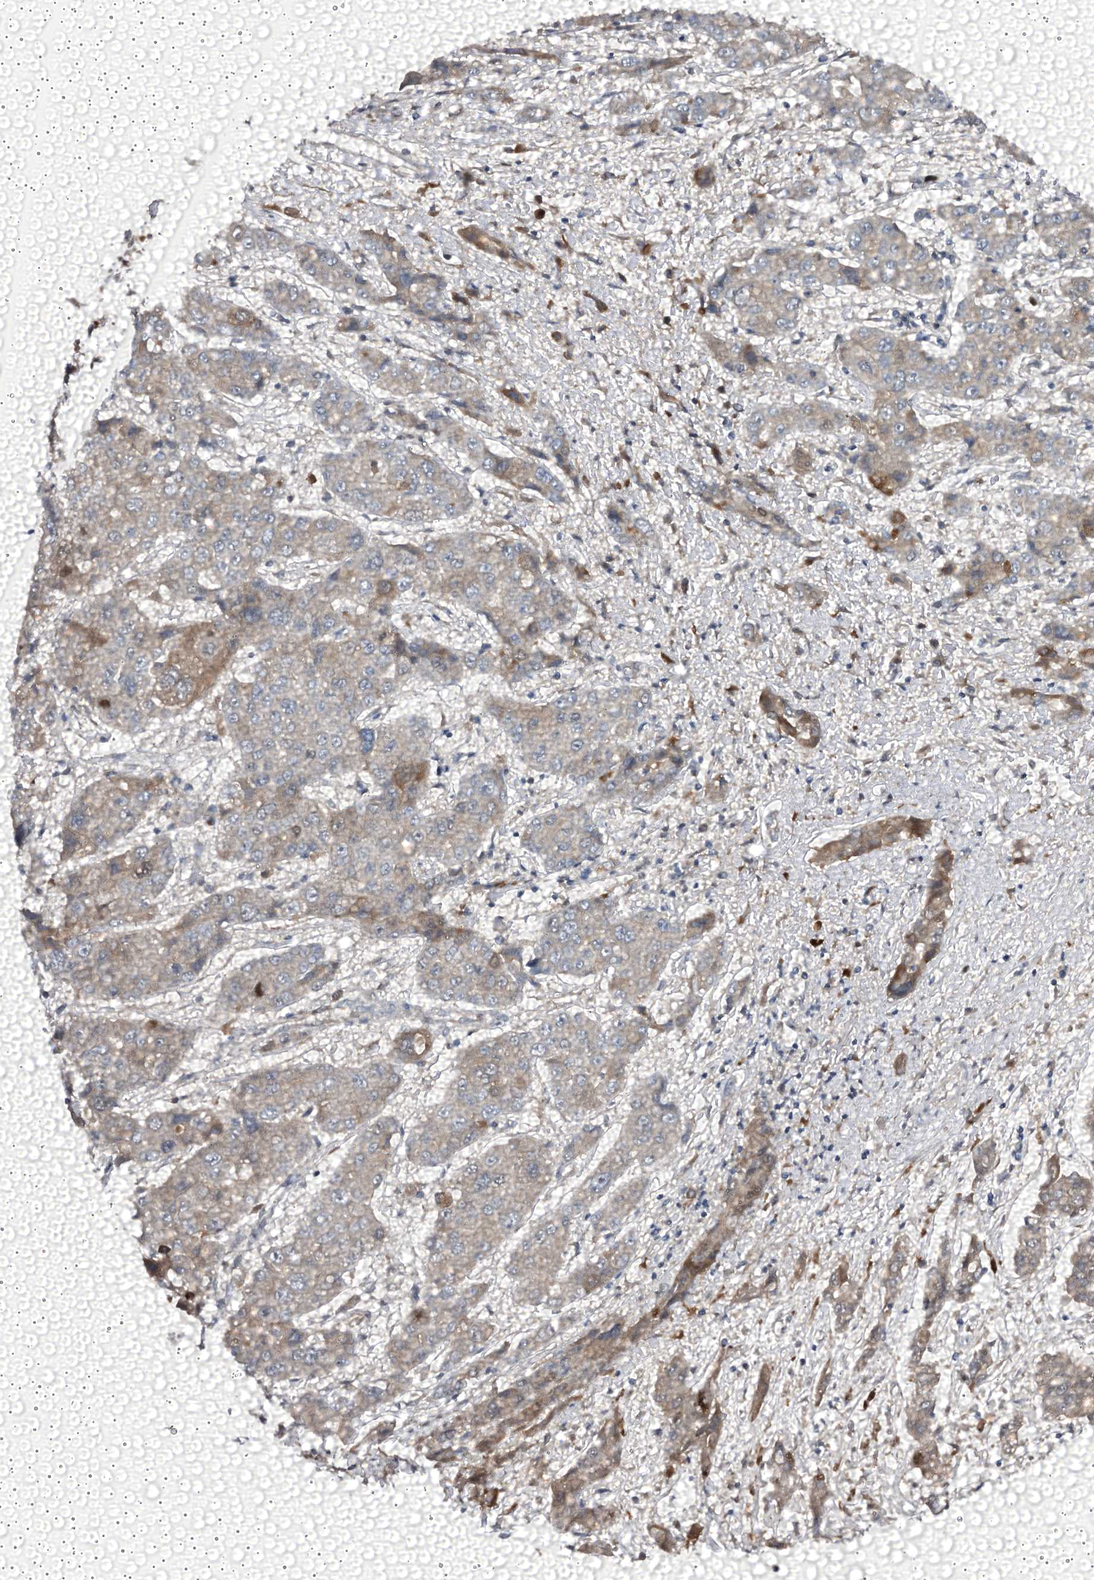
{"staining": {"intensity": "weak", "quantity": "<25%", "location": "cytoplasmic/membranous"}, "tissue": "liver cancer", "cell_type": "Tumor cells", "image_type": "cancer", "snomed": [{"axis": "morphology", "description": "Cholangiocarcinoma"}, {"axis": "topography", "description": "Liver"}], "caption": "This is an IHC image of human liver cholangiocarcinoma. There is no expression in tumor cells.", "gene": "NCAPD2", "patient": {"sex": "male", "age": 67}}